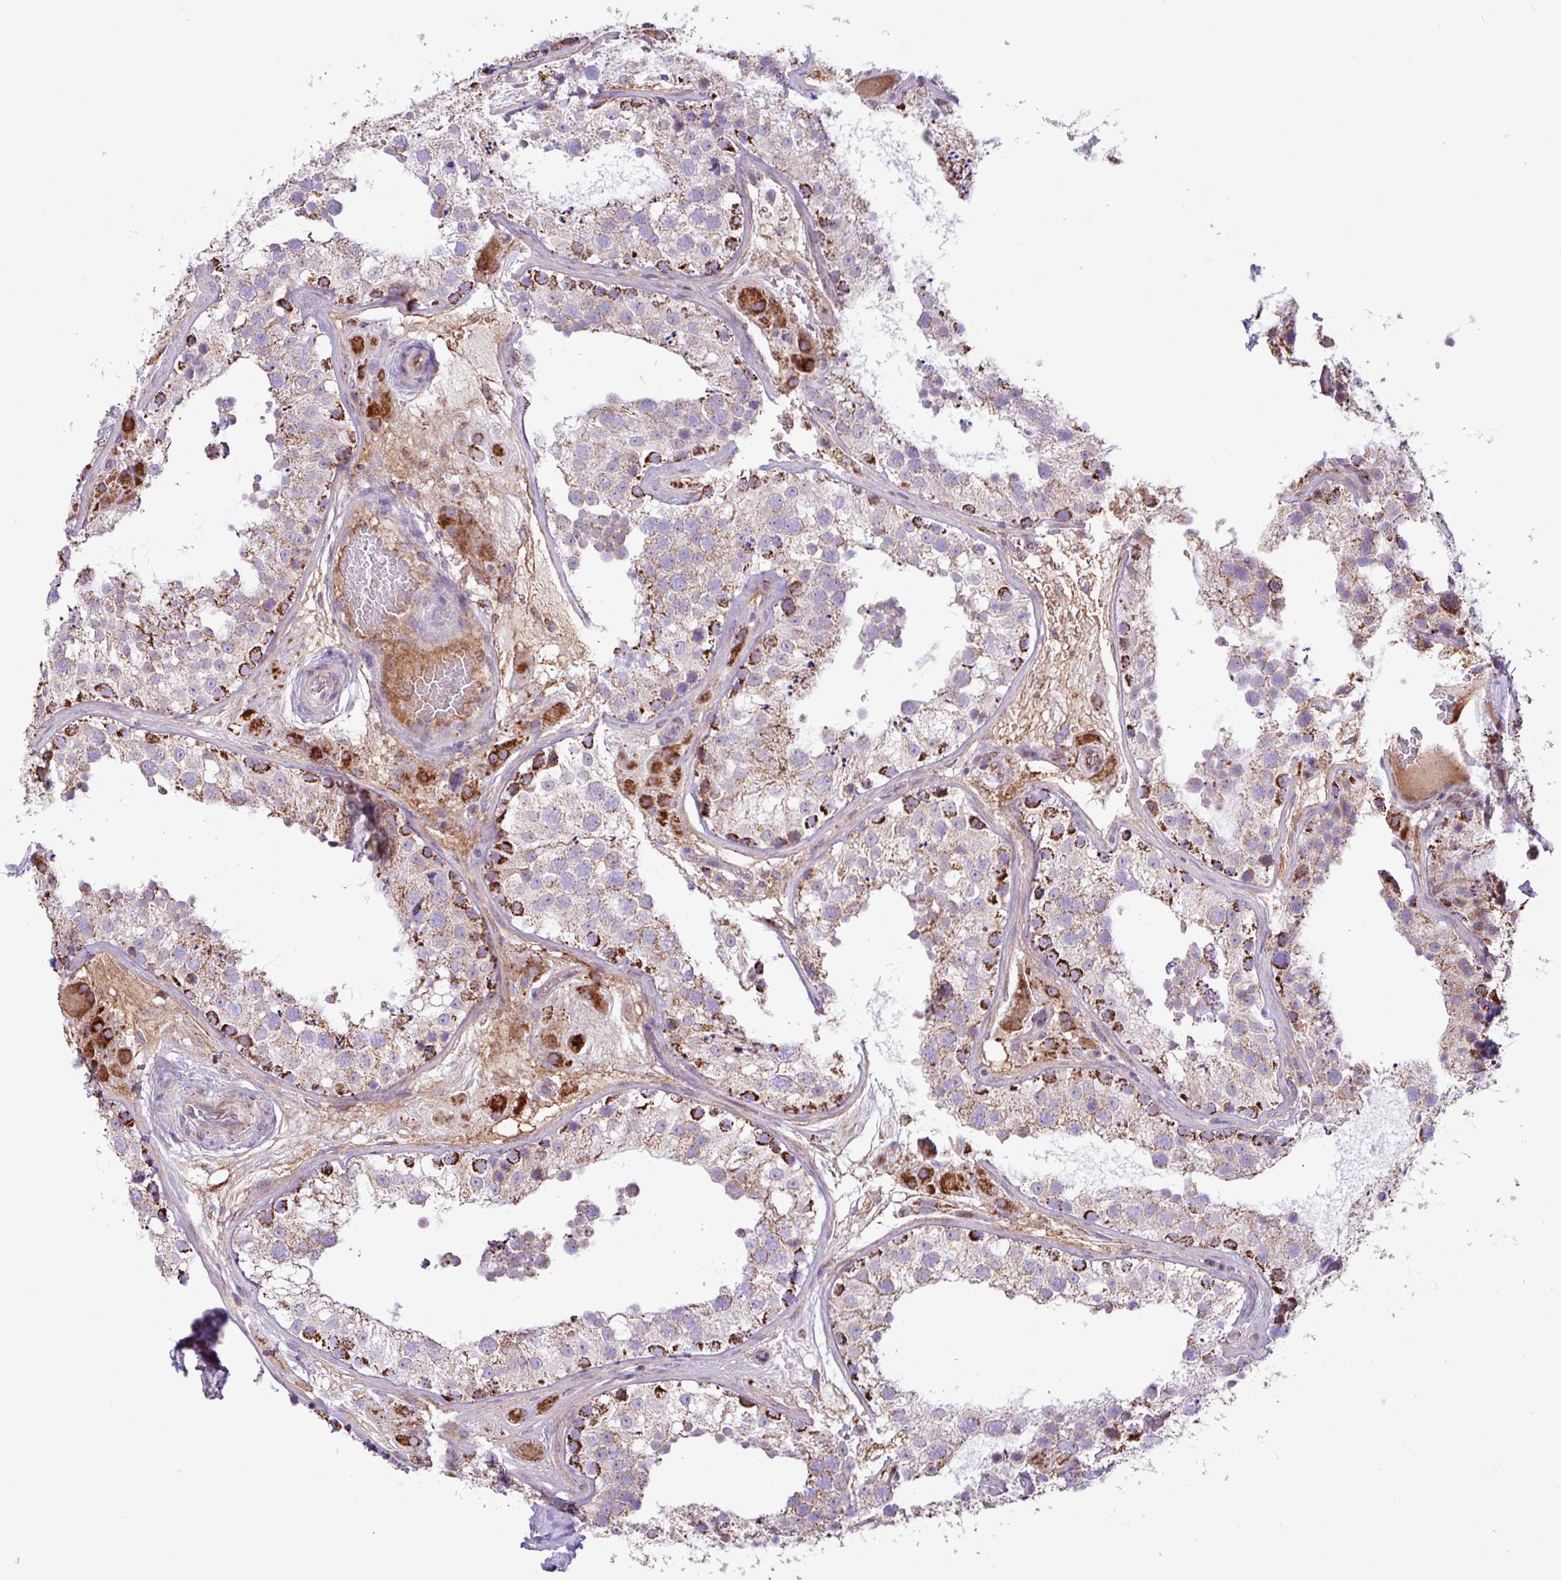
{"staining": {"intensity": "strong", "quantity": ">75%", "location": "cytoplasmic/membranous"}, "tissue": "testis", "cell_type": "Cells in seminiferous ducts", "image_type": "normal", "snomed": [{"axis": "morphology", "description": "Normal tissue, NOS"}, {"axis": "topography", "description": "Testis"}], "caption": "Protein staining of benign testis reveals strong cytoplasmic/membranous positivity in about >75% of cells in seminiferous ducts. (Stains: DAB (3,3'-diaminobenzidine) in brown, nuclei in blue, Microscopy: brightfield microscopy at high magnification).", "gene": "RTL3", "patient": {"sex": "male", "age": 26}}